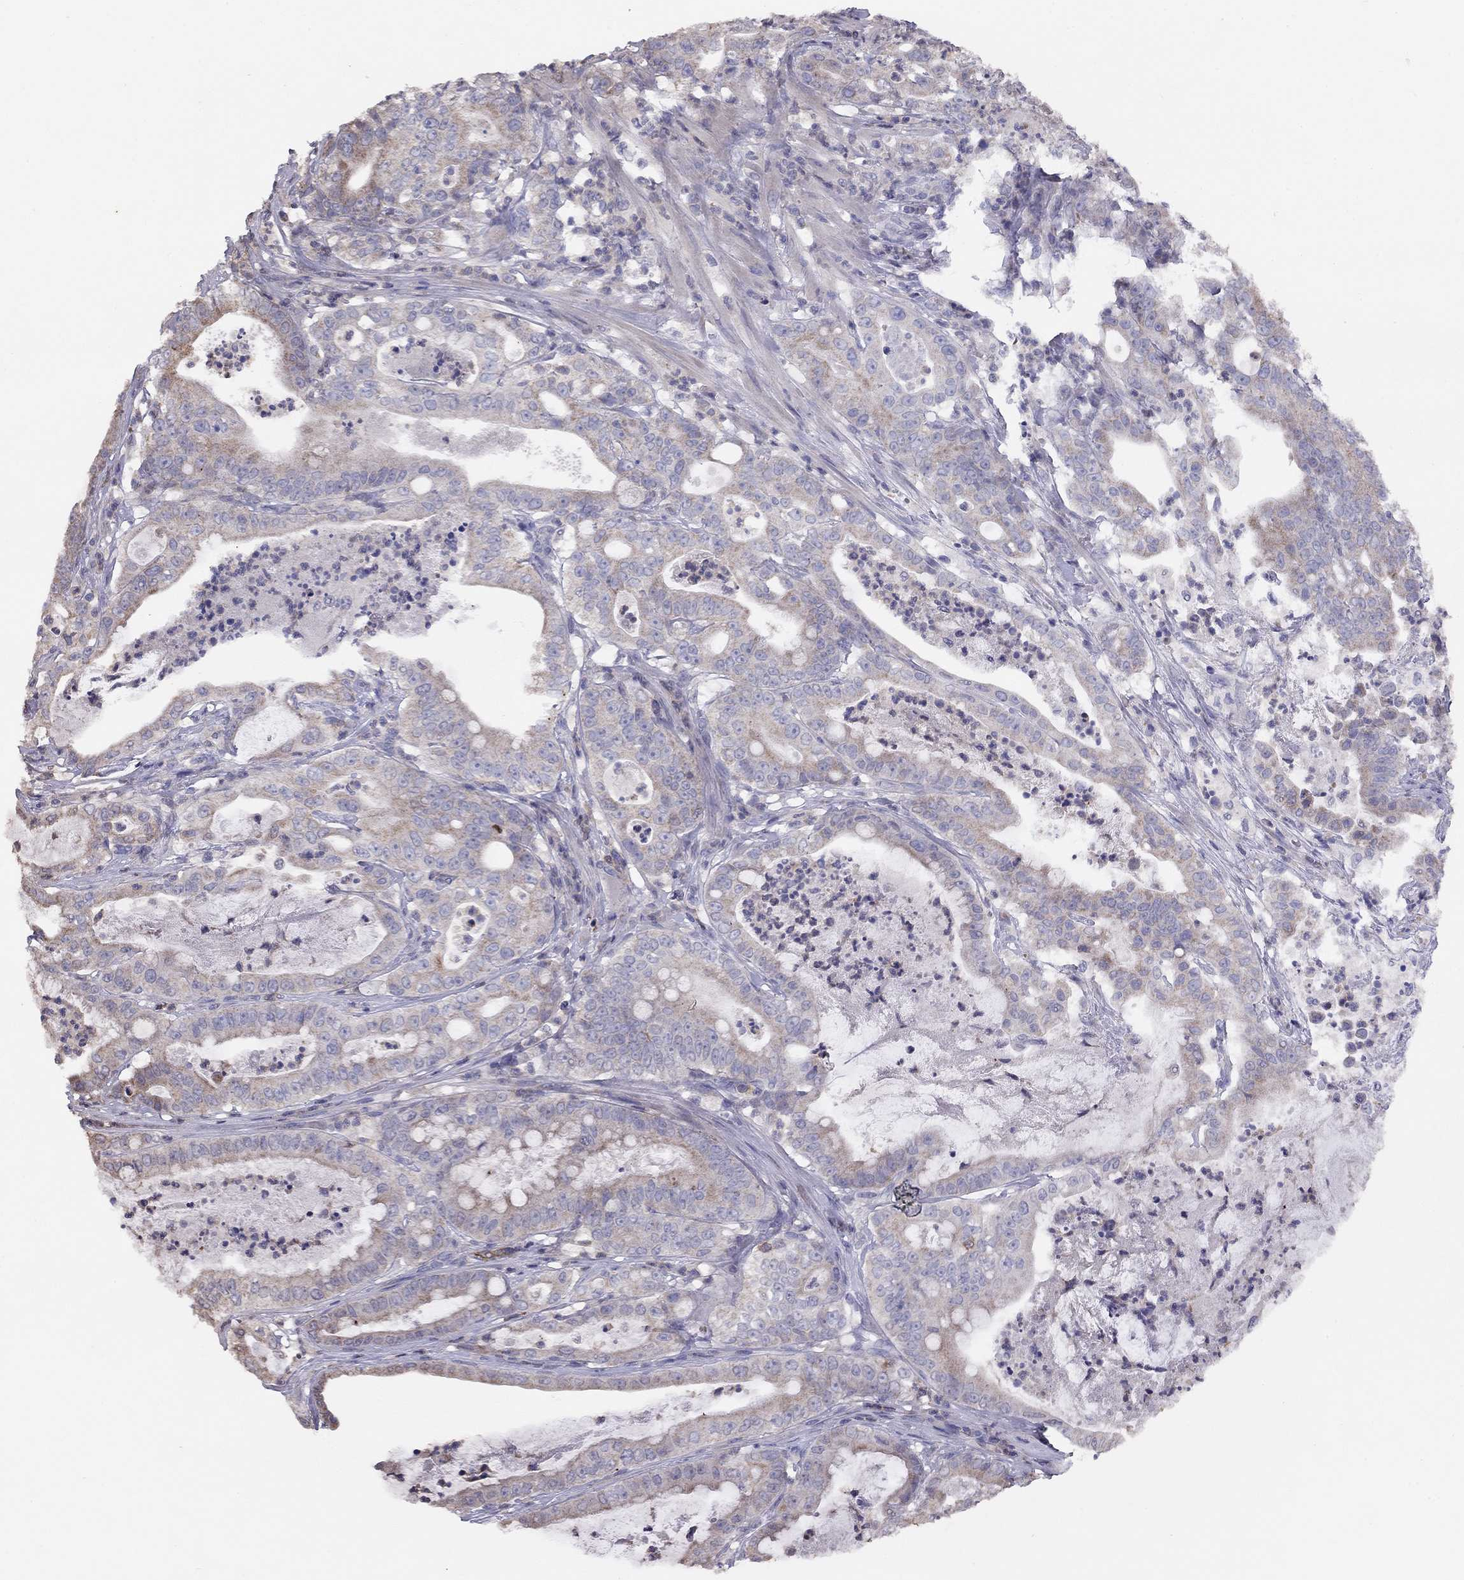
{"staining": {"intensity": "negative", "quantity": "none", "location": "none"}, "tissue": "pancreatic cancer", "cell_type": "Tumor cells", "image_type": "cancer", "snomed": [{"axis": "morphology", "description": "Adenocarcinoma, NOS"}, {"axis": "topography", "description": "Pancreas"}], "caption": "Immunohistochemistry image of neoplastic tissue: pancreatic adenocarcinoma stained with DAB demonstrates no significant protein positivity in tumor cells.", "gene": "CITED1", "patient": {"sex": "male", "age": 71}}